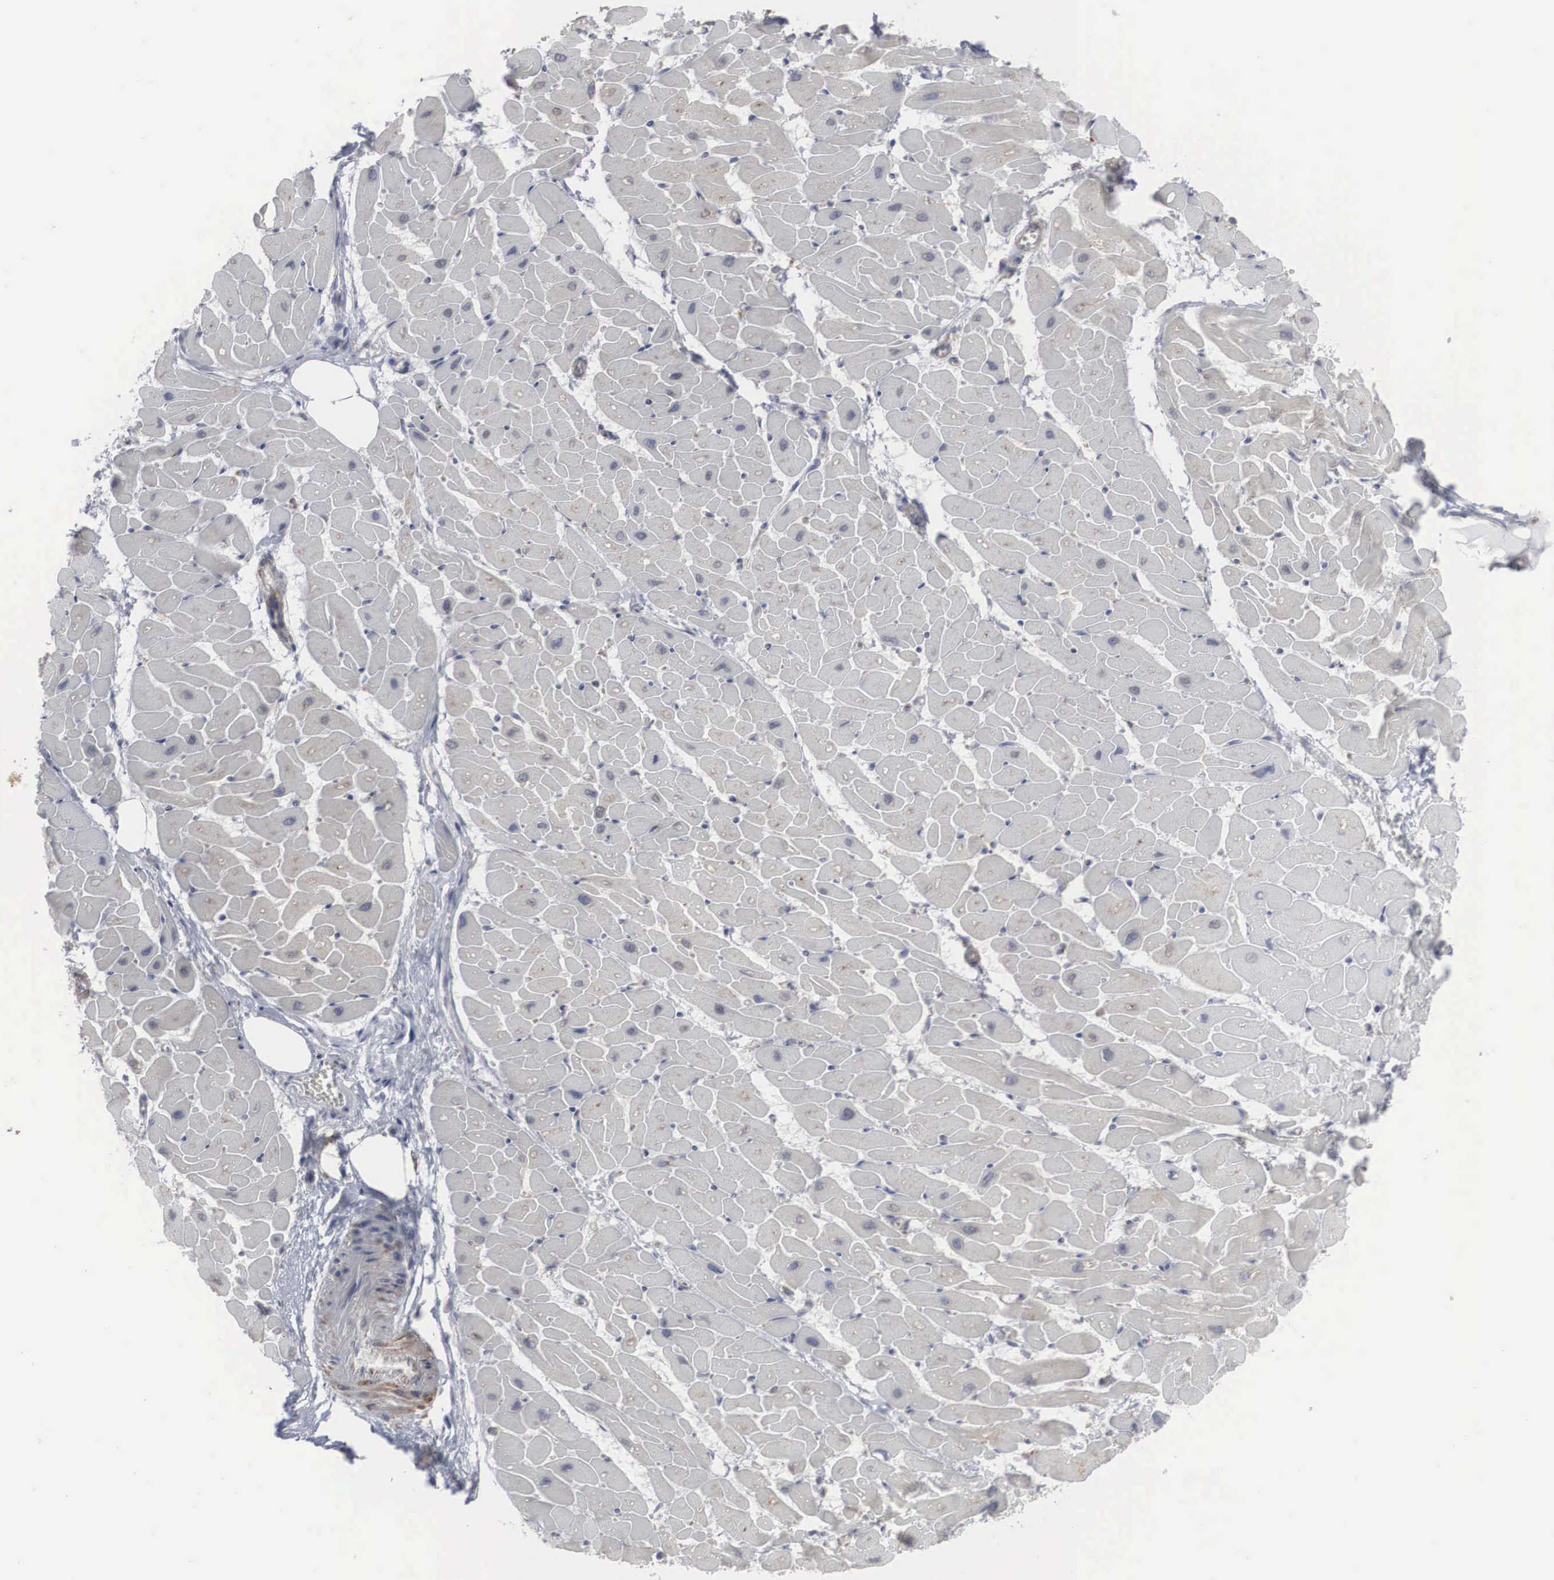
{"staining": {"intensity": "negative", "quantity": "none", "location": "none"}, "tissue": "heart muscle", "cell_type": "Cardiomyocytes", "image_type": "normal", "snomed": [{"axis": "morphology", "description": "Normal tissue, NOS"}, {"axis": "topography", "description": "Heart"}], "caption": "Heart muscle stained for a protein using immunohistochemistry (IHC) shows no expression cardiomyocytes.", "gene": "CTAGE15", "patient": {"sex": "female", "age": 19}}